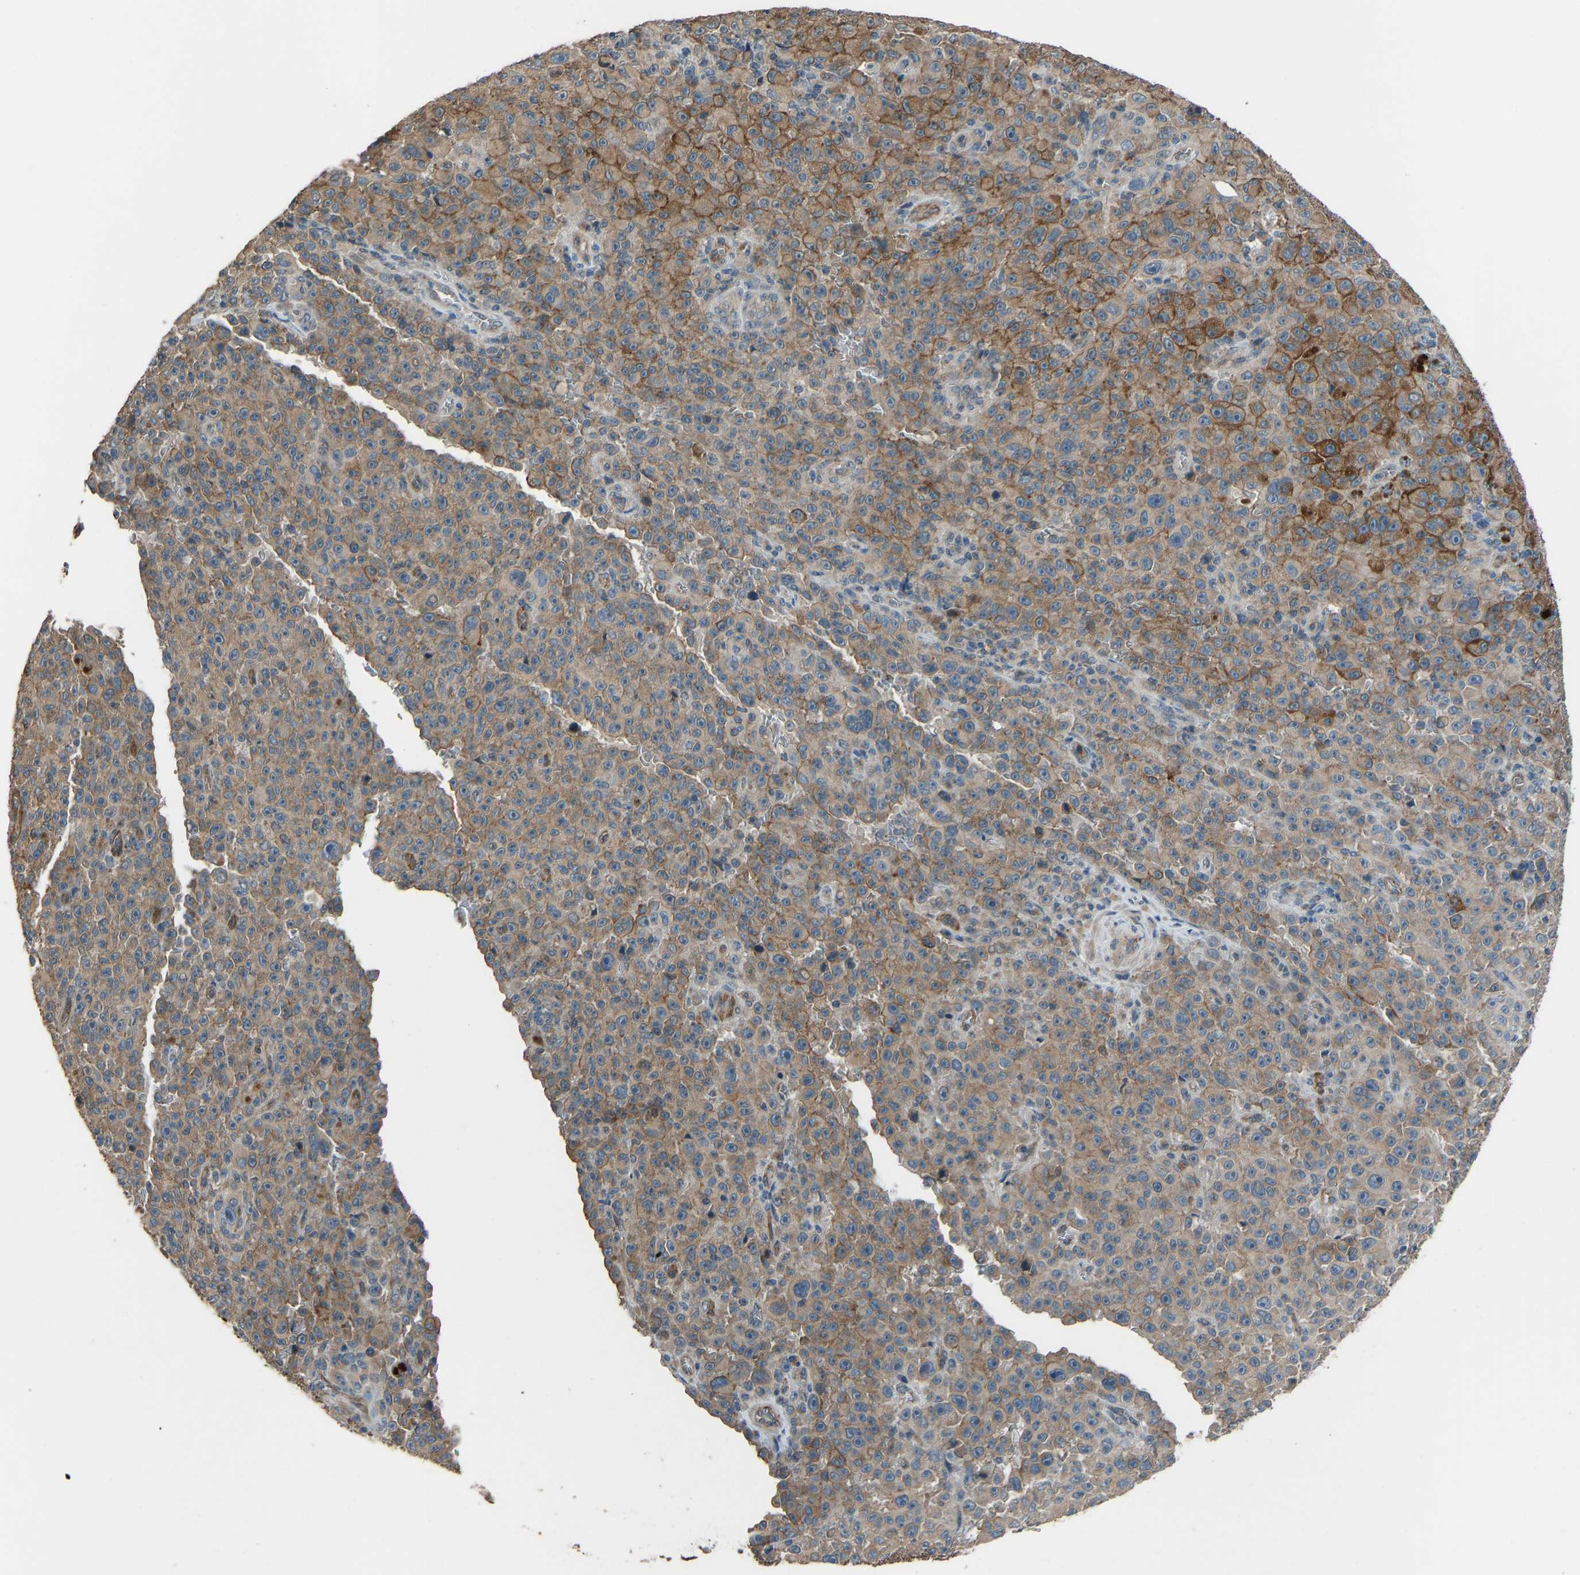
{"staining": {"intensity": "moderate", "quantity": ">75%", "location": "cytoplasmic/membranous"}, "tissue": "melanoma", "cell_type": "Tumor cells", "image_type": "cancer", "snomed": [{"axis": "morphology", "description": "Malignant melanoma, NOS"}, {"axis": "topography", "description": "Skin"}], "caption": "Melanoma tissue reveals moderate cytoplasmic/membranous positivity in about >75% of tumor cells, visualized by immunohistochemistry.", "gene": "SLC43A1", "patient": {"sex": "female", "age": 82}}